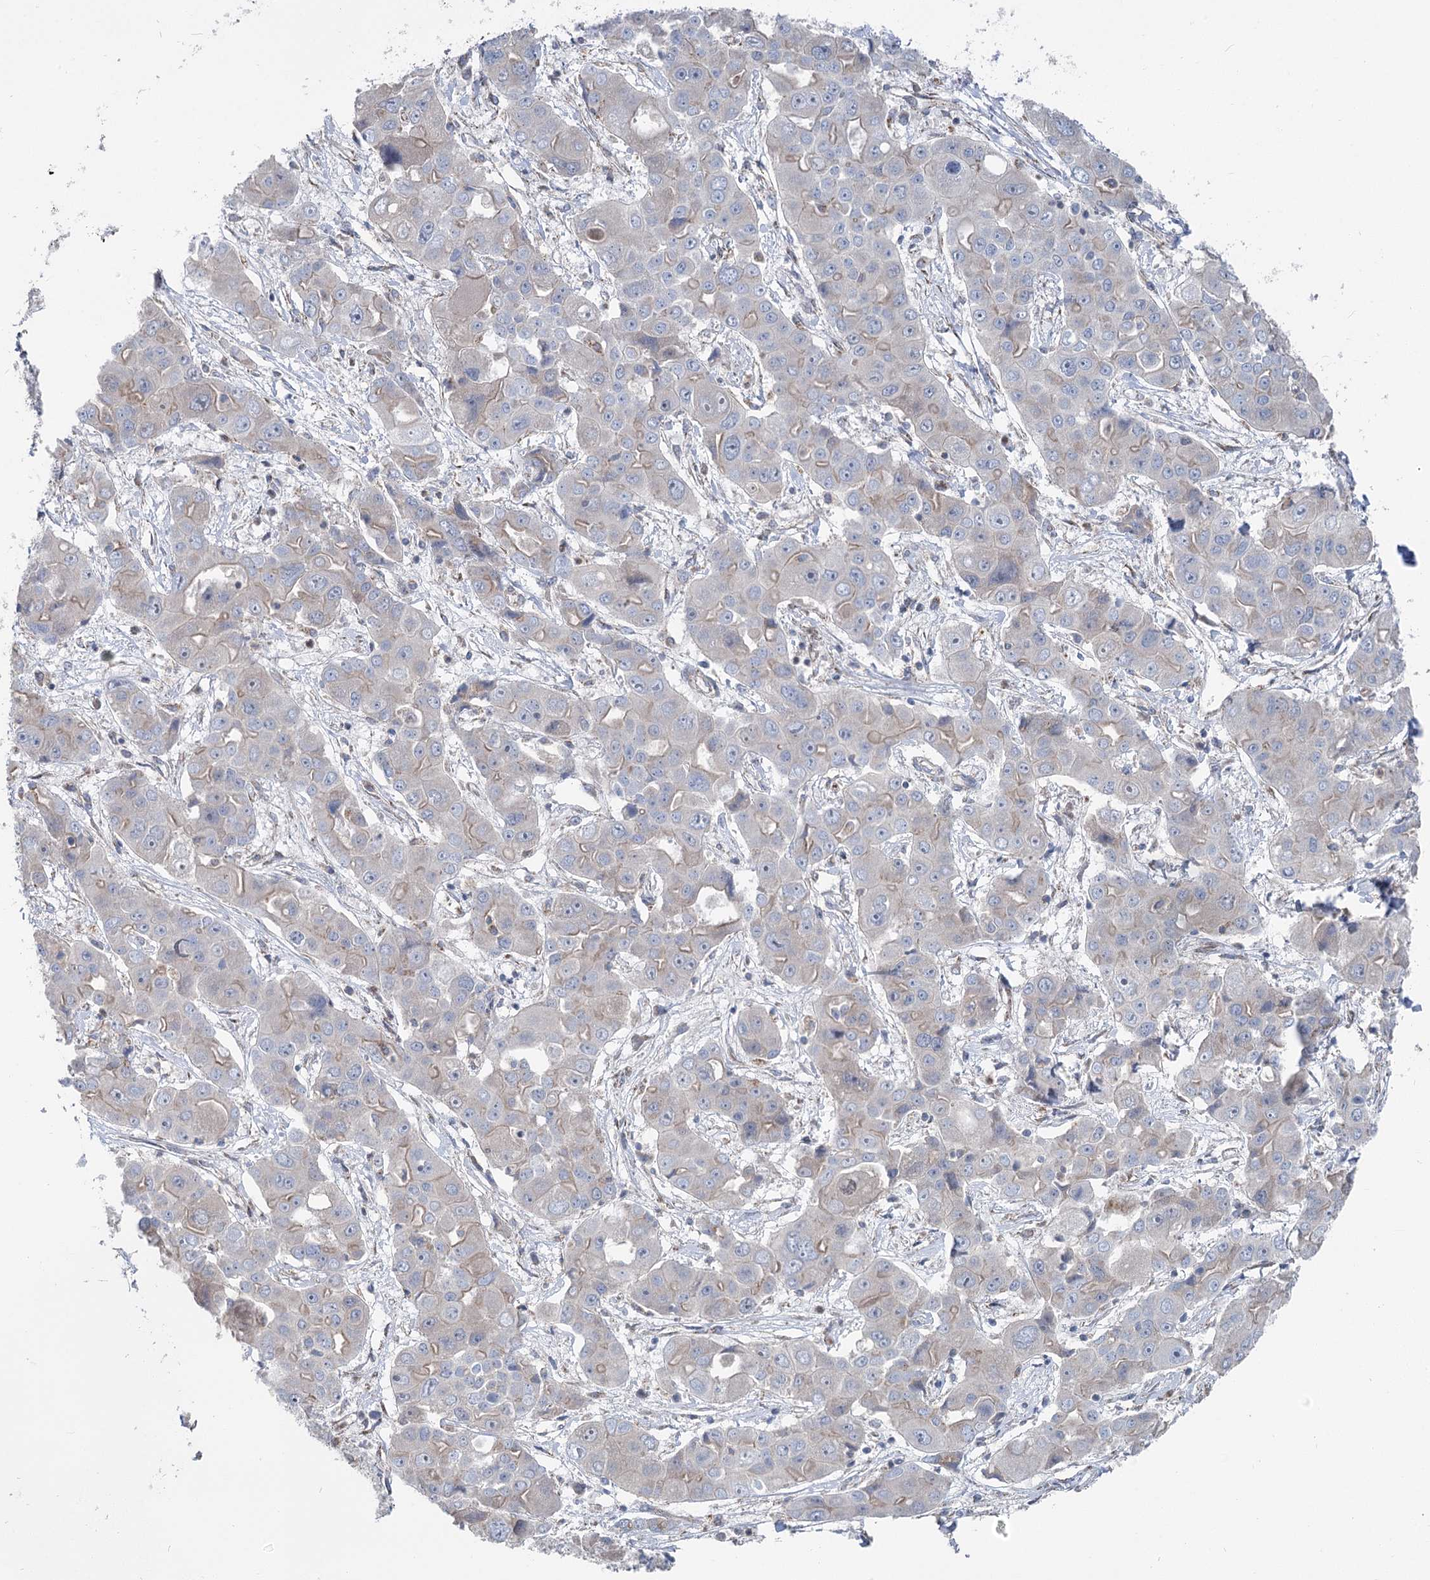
{"staining": {"intensity": "weak", "quantity": "<25%", "location": "cytoplasmic/membranous"}, "tissue": "liver cancer", "cell_type": "Tumor cells", "image_type": "cancer", "snomed": [{"axis": "morphology", "description": "Cholangiocarcinoma"}, {"axis": "topography", "description": "Liver"}], "caption": "Photomicrograph shows no significant protein positivity in tumor cells of liver cancer (cholangiocarcinoma).", "gene": "MARK2", "patient": {"sex": "male", "age": 67}}